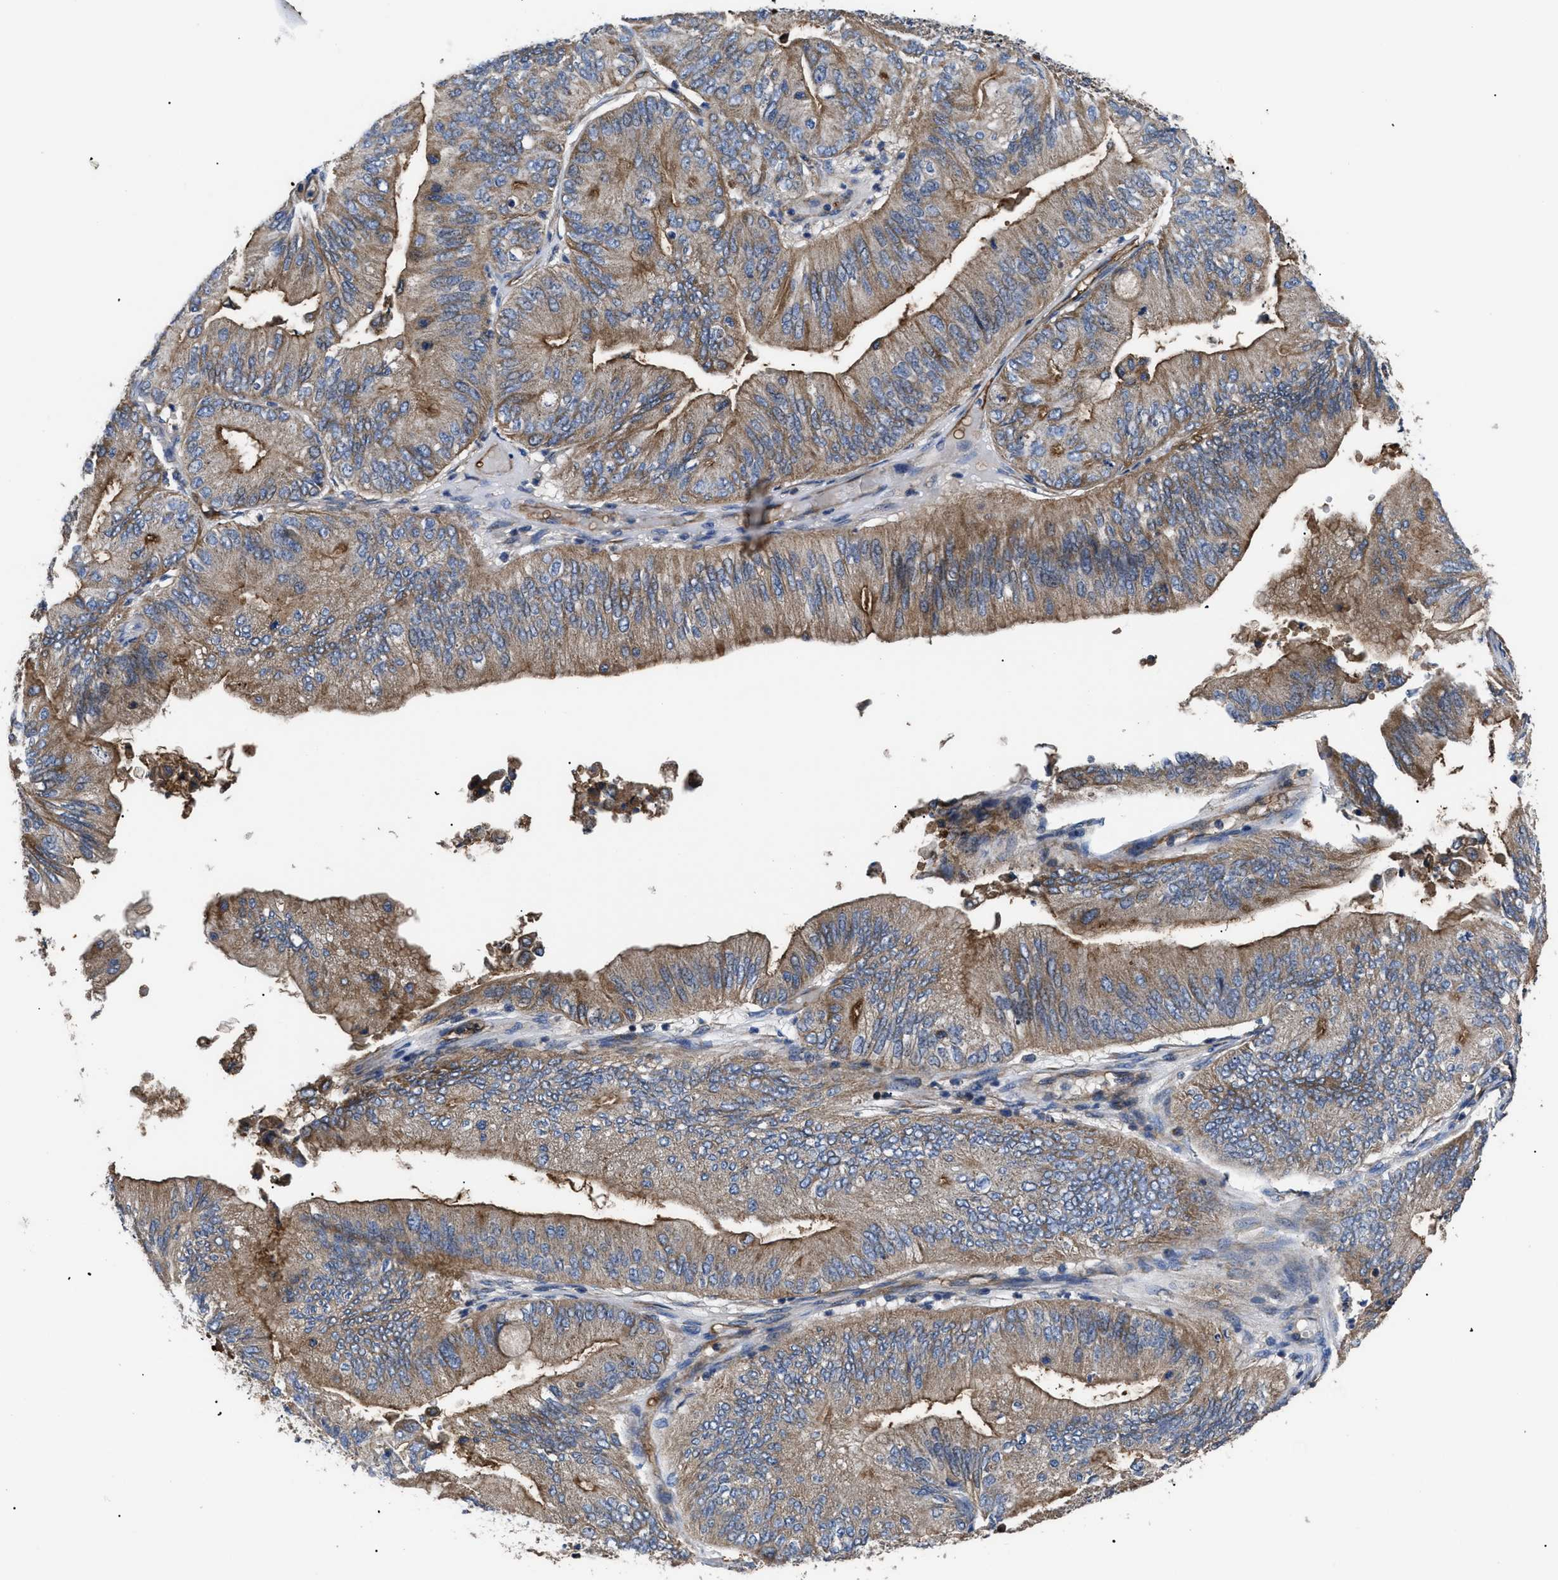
{"staining": {"intensity": "moderate", "quantity": ">75%", "location": "cytoplasmic/membranous"}, "tissue": "ovarian cancer", "cell_type": "Tumor cells", "image_type": "cancer", "snomed": [{"axis": "morphology", "description": "Cystadenocarcinoma, mucinous, NOS"}, {"axis": "topography", "description": "Ovary"}], "caption": "A histopathology image showing moderate cytoplasmic/membranous expression in about >75% of tumor cells in ovarian cancer, as visualized by brown immunohistochemical staining.", "gene": "NT5E", "patient": {"sex": "female", "age": 61}}